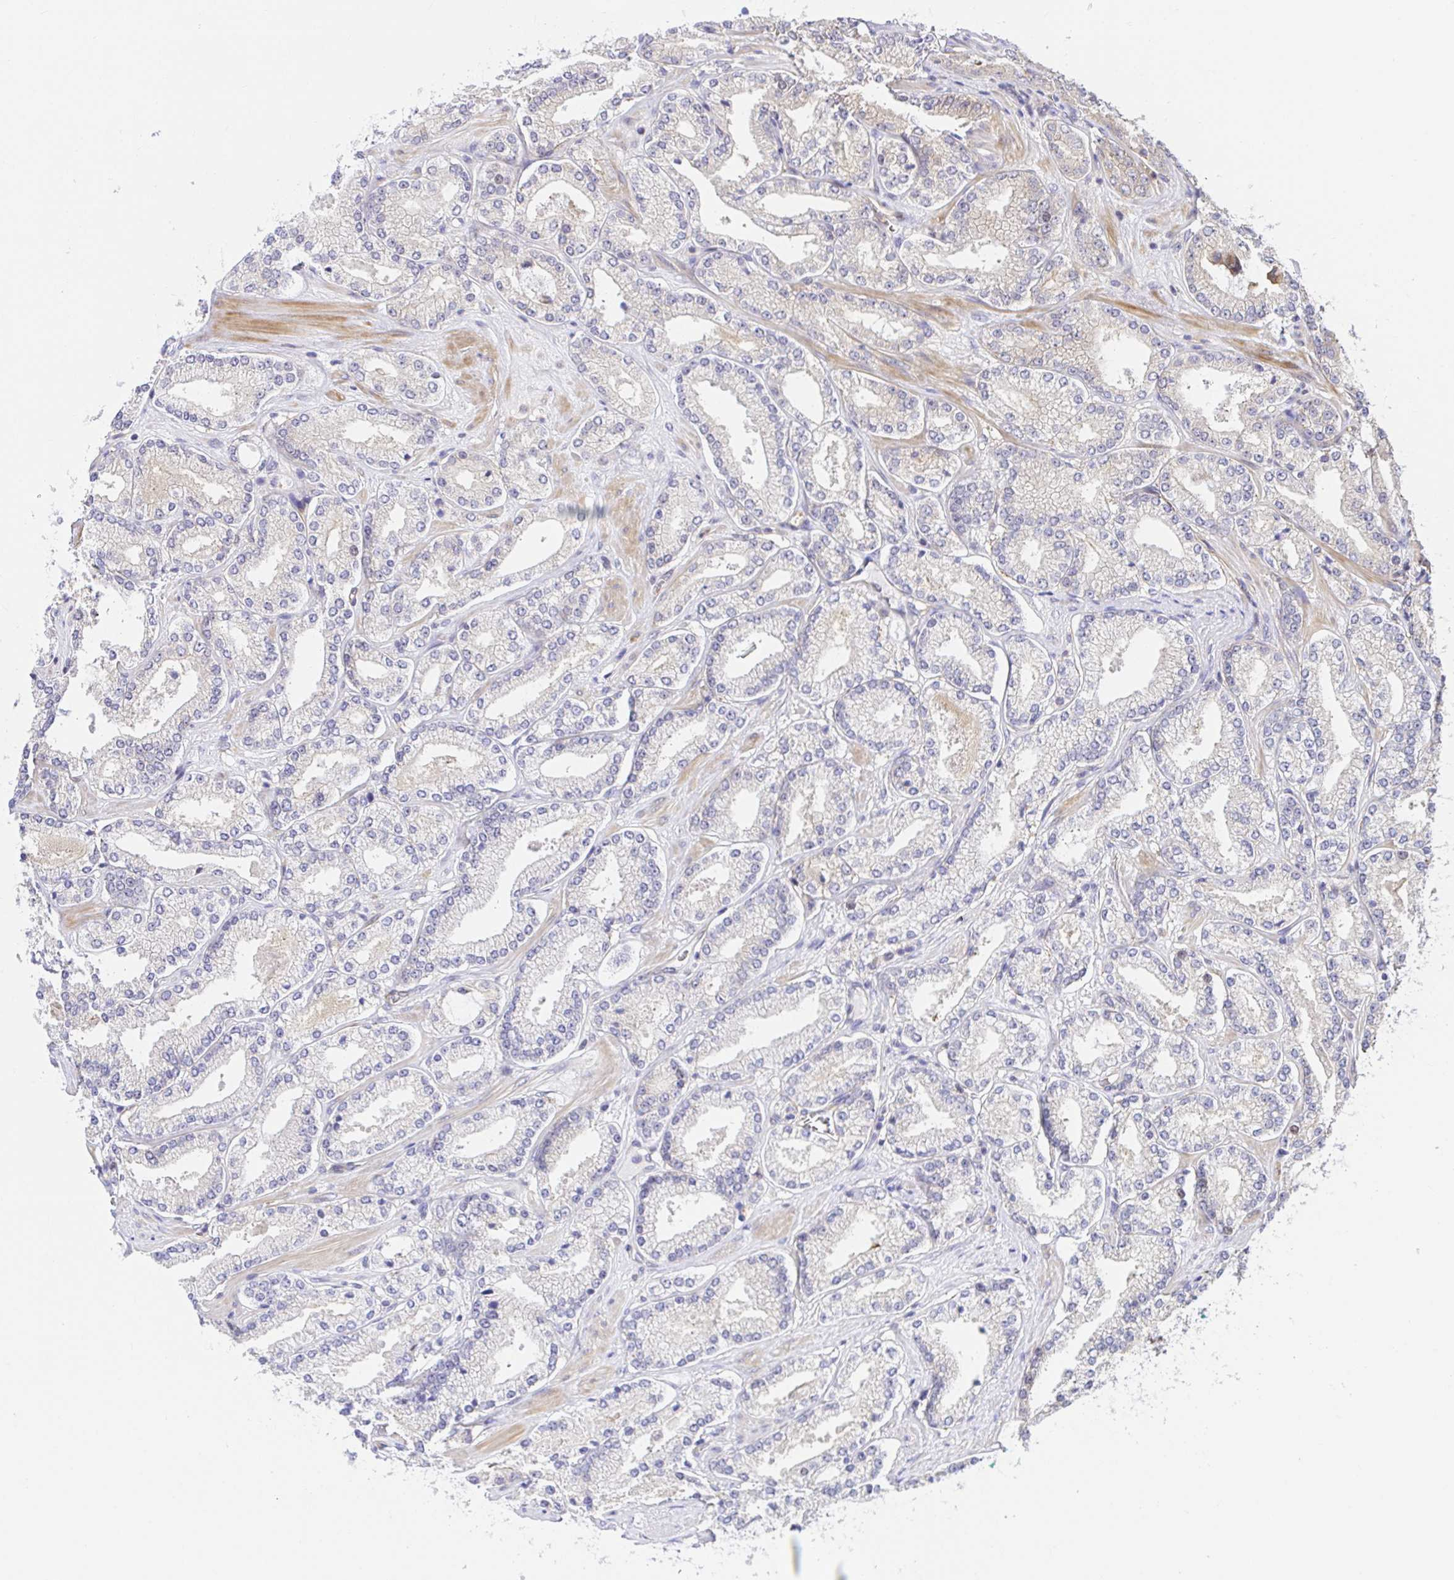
{"staining": {"intensity": "weak", "quantity": "<25%", "location": "cytoplasmic/membranous"}, "tissue": "prostate cancer", "cell_type": "Tumor cells", "image_type": "cancer", "snomed": [{"axis": "morphology", "description": "Adenocarcinoma, High grade"}, {"axis": "topography", "description": "Prostate"}], "caption": "Immunohistochemistry histopathology image of neoplastic tissue: prostate adenocarcinoma (high-grade) stained with DAB (3,3'-diaminobenzidine) shows no significant protein staining in tumor cells.", "gene": "TRIM55", "patient": {"sex": "male", "age": 63}}